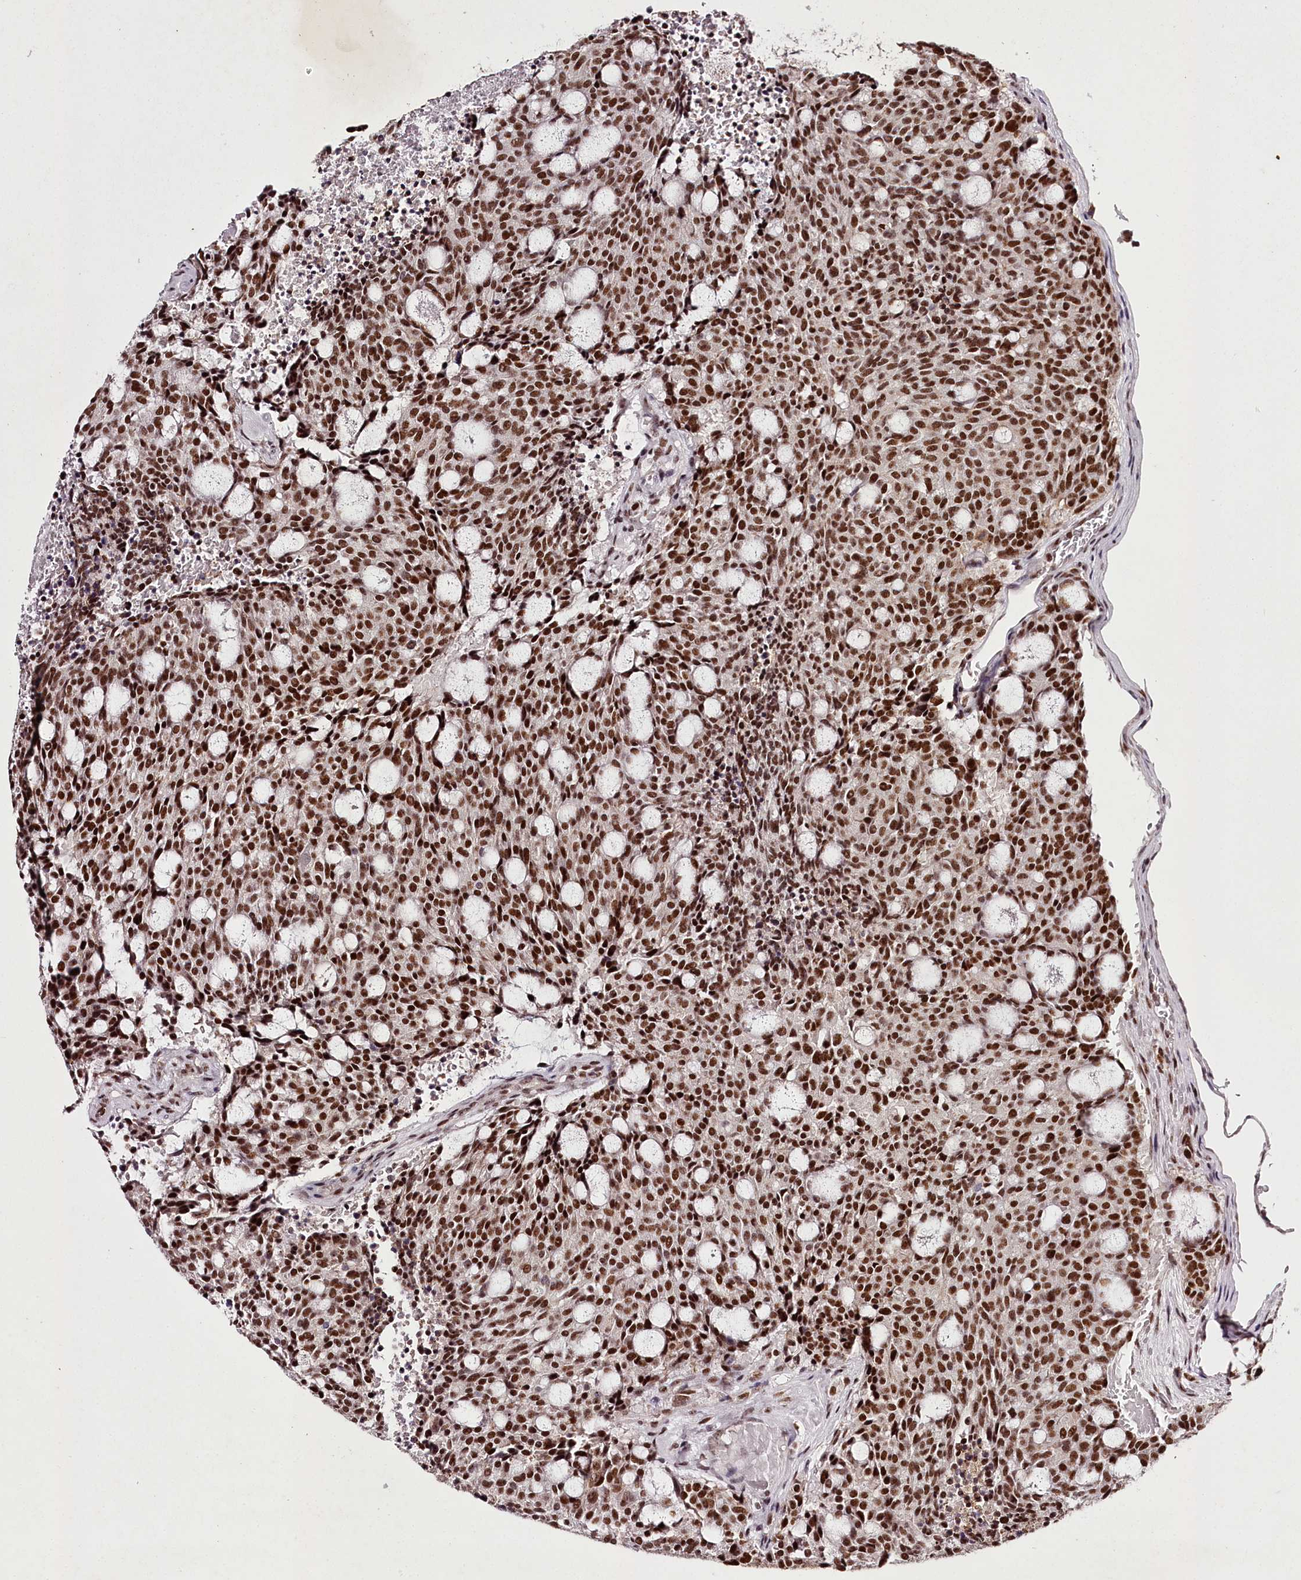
{"staining": {"intensity": "strong", "quantity": ">75%", "location": "nuclear"}, "tissue": "carcinoid", "cell_type": "Tumor cells", "image_type": "cancer", "snomed": [{"axis": "morphology", "description": "Carcinoid, malignant, NOS"}, {"axis": "topography", "description": "Pancreas"}], "caption": "The micrograph demonstrates staining of malignant carcinoid, revealing strong nuclear protein positivity (brown color) within tumor cells.", "gene": "PSPC1", "patient": {"sex": "female", "age": 54}}